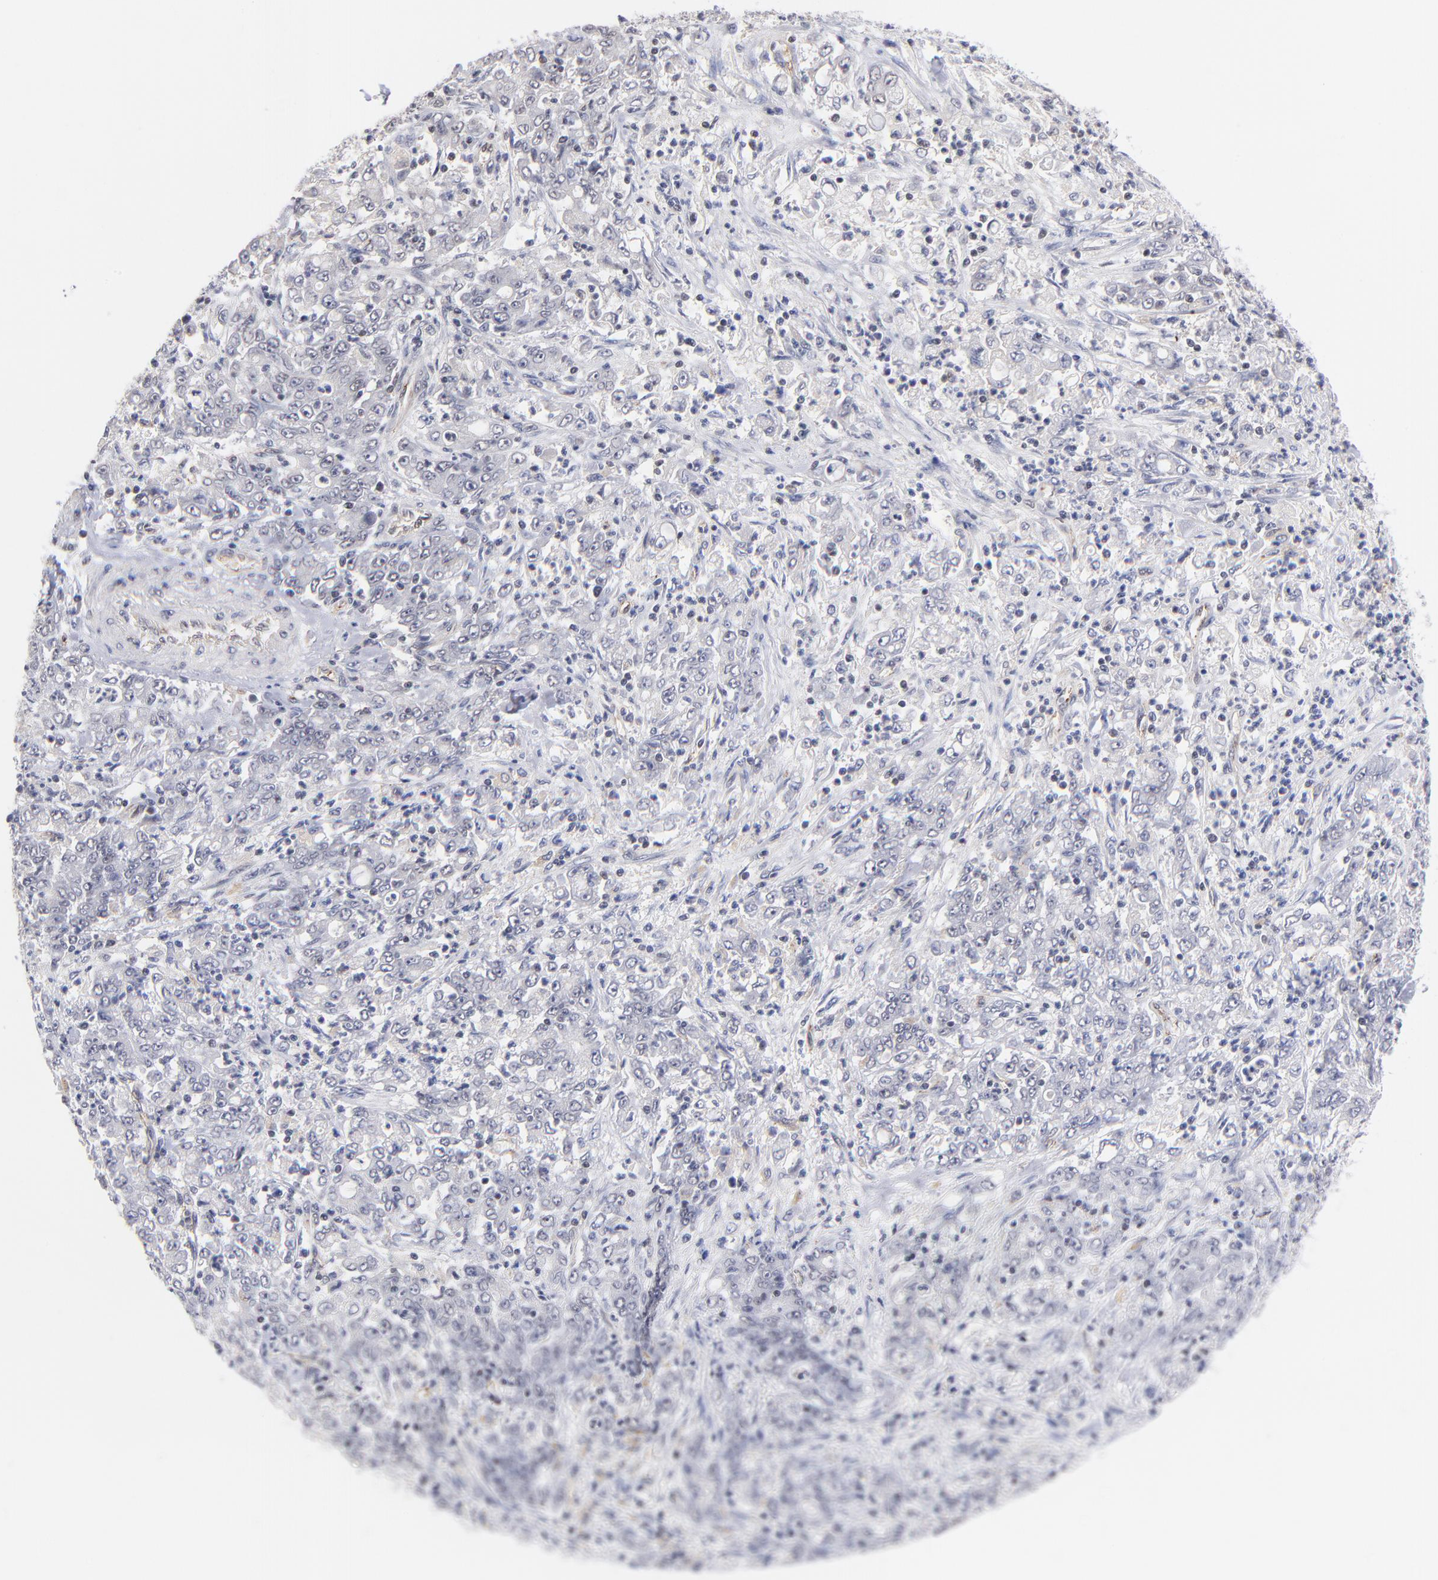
{"staining": {"intensity": "negative", "quantity": "none", "location": "none"}, "tissue": "stomach cancer", "cell_type": "Tumor cells", "image_type": "cancer", "snomed": [{"axis": "morphology", "description": "Adenocarcinoma, NOS"}, {"axis": "topography", "description": "Stomach, lower"}], "caption": "This is an IHC micrograph of stomach cancer. There is no staining in tumor cells.", "gene": "GABPA", "patient": {"sex": "female", "age": 71}}